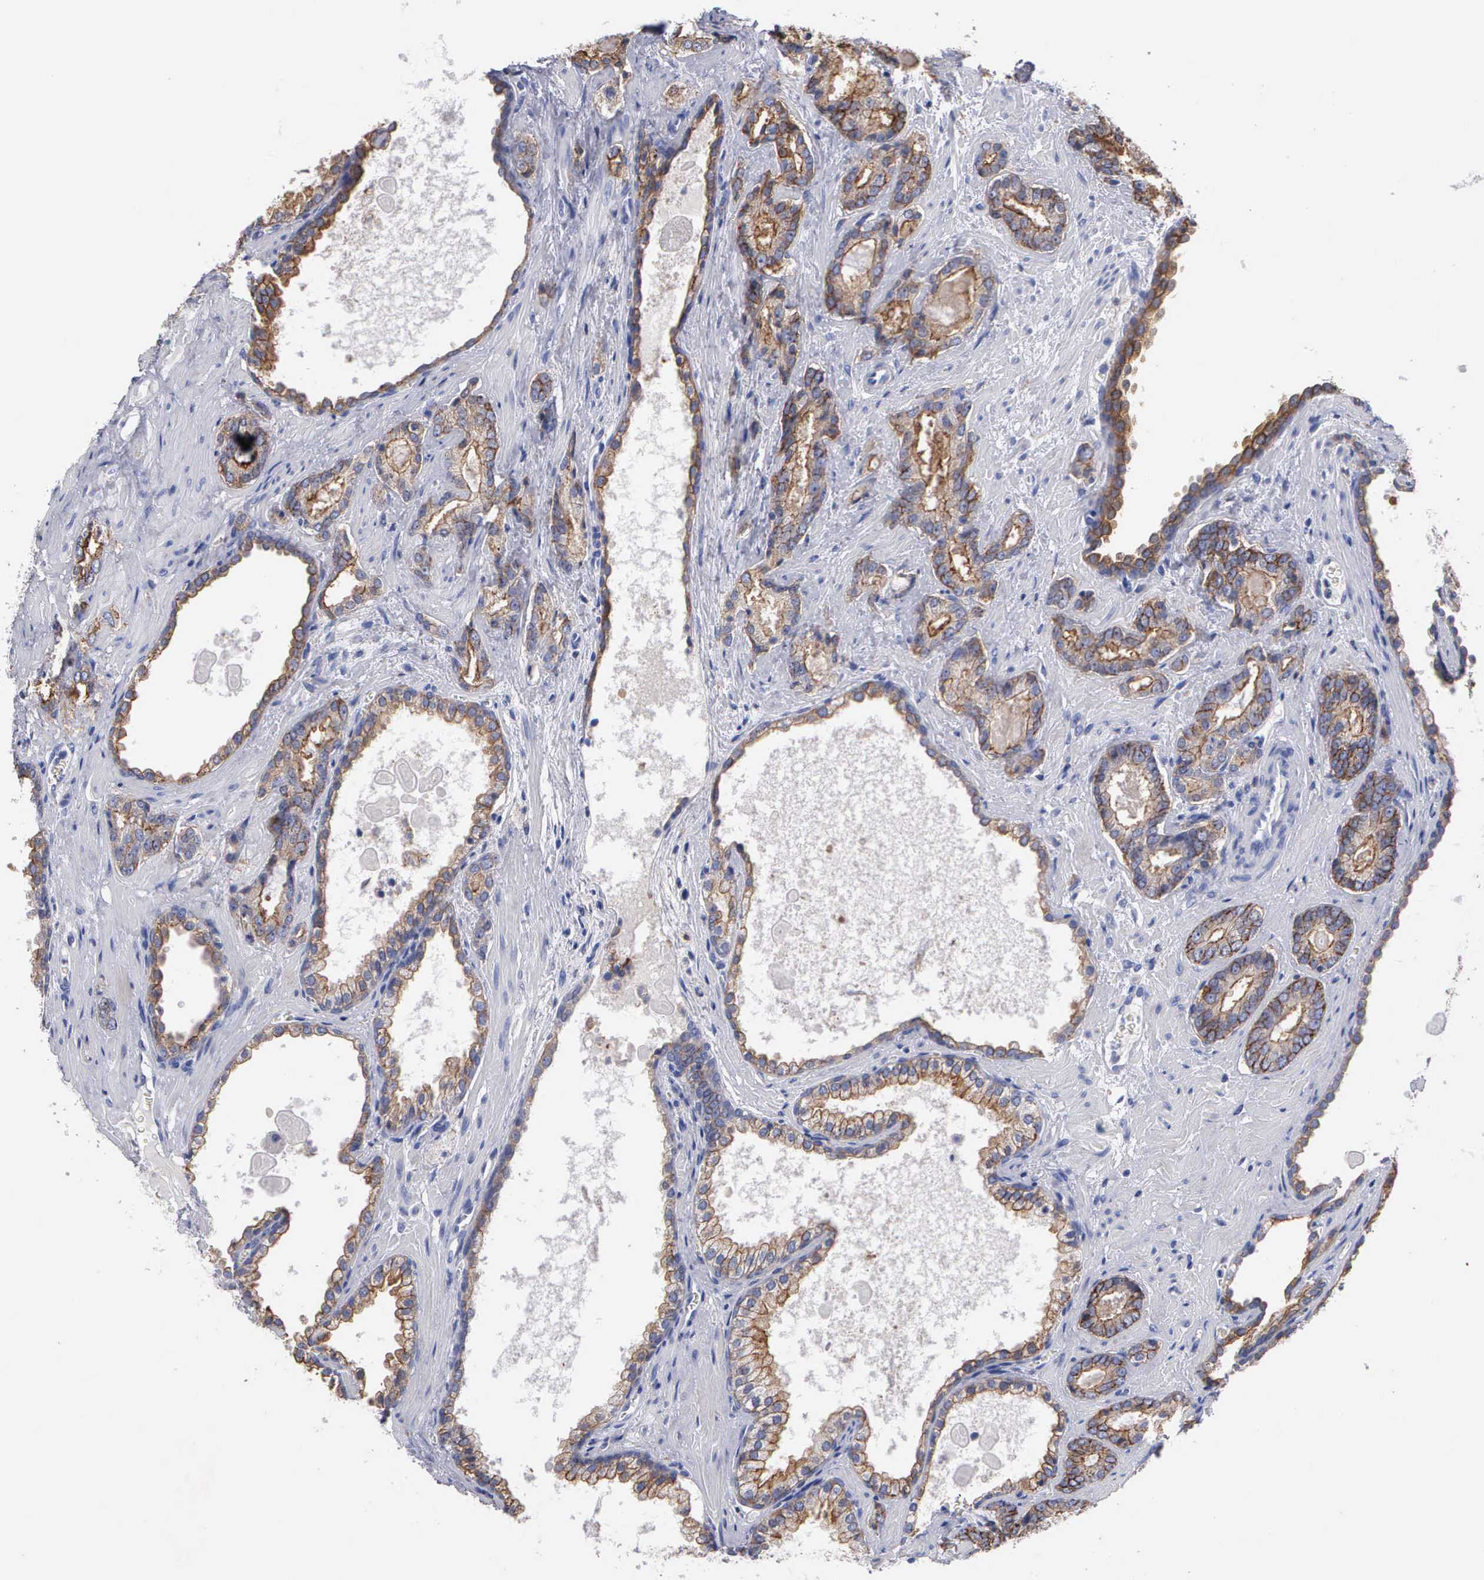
{"staining": {"intensity": "moderate", "quantity": ">75%", "location": "cytoplasmic/membranous"}, "tissue": "prostate cancer", "cell_type": "Tumor cells", "image_type": "cancer", "snomed": [{"axis": "morphology", "description": "Adenocarcinoma, Medium grade"}, {"axis": "topography", "description": "Prostate"}], "caption": "Immunohistochemistry (IHC) staining of prostate cancer, which demonstrates medium levels of moderate cytoplasmic/membranous expression in approximately >75% of tumor cells indicating moderate cytoplasmic/membranous protein positivity. The staining was performed using DAB (brown) for protein detection and nuclei were counterstained in hematoxylin (blue).", "gene": "PTGS2", "patient": {"sex": "male", "age": 64}}